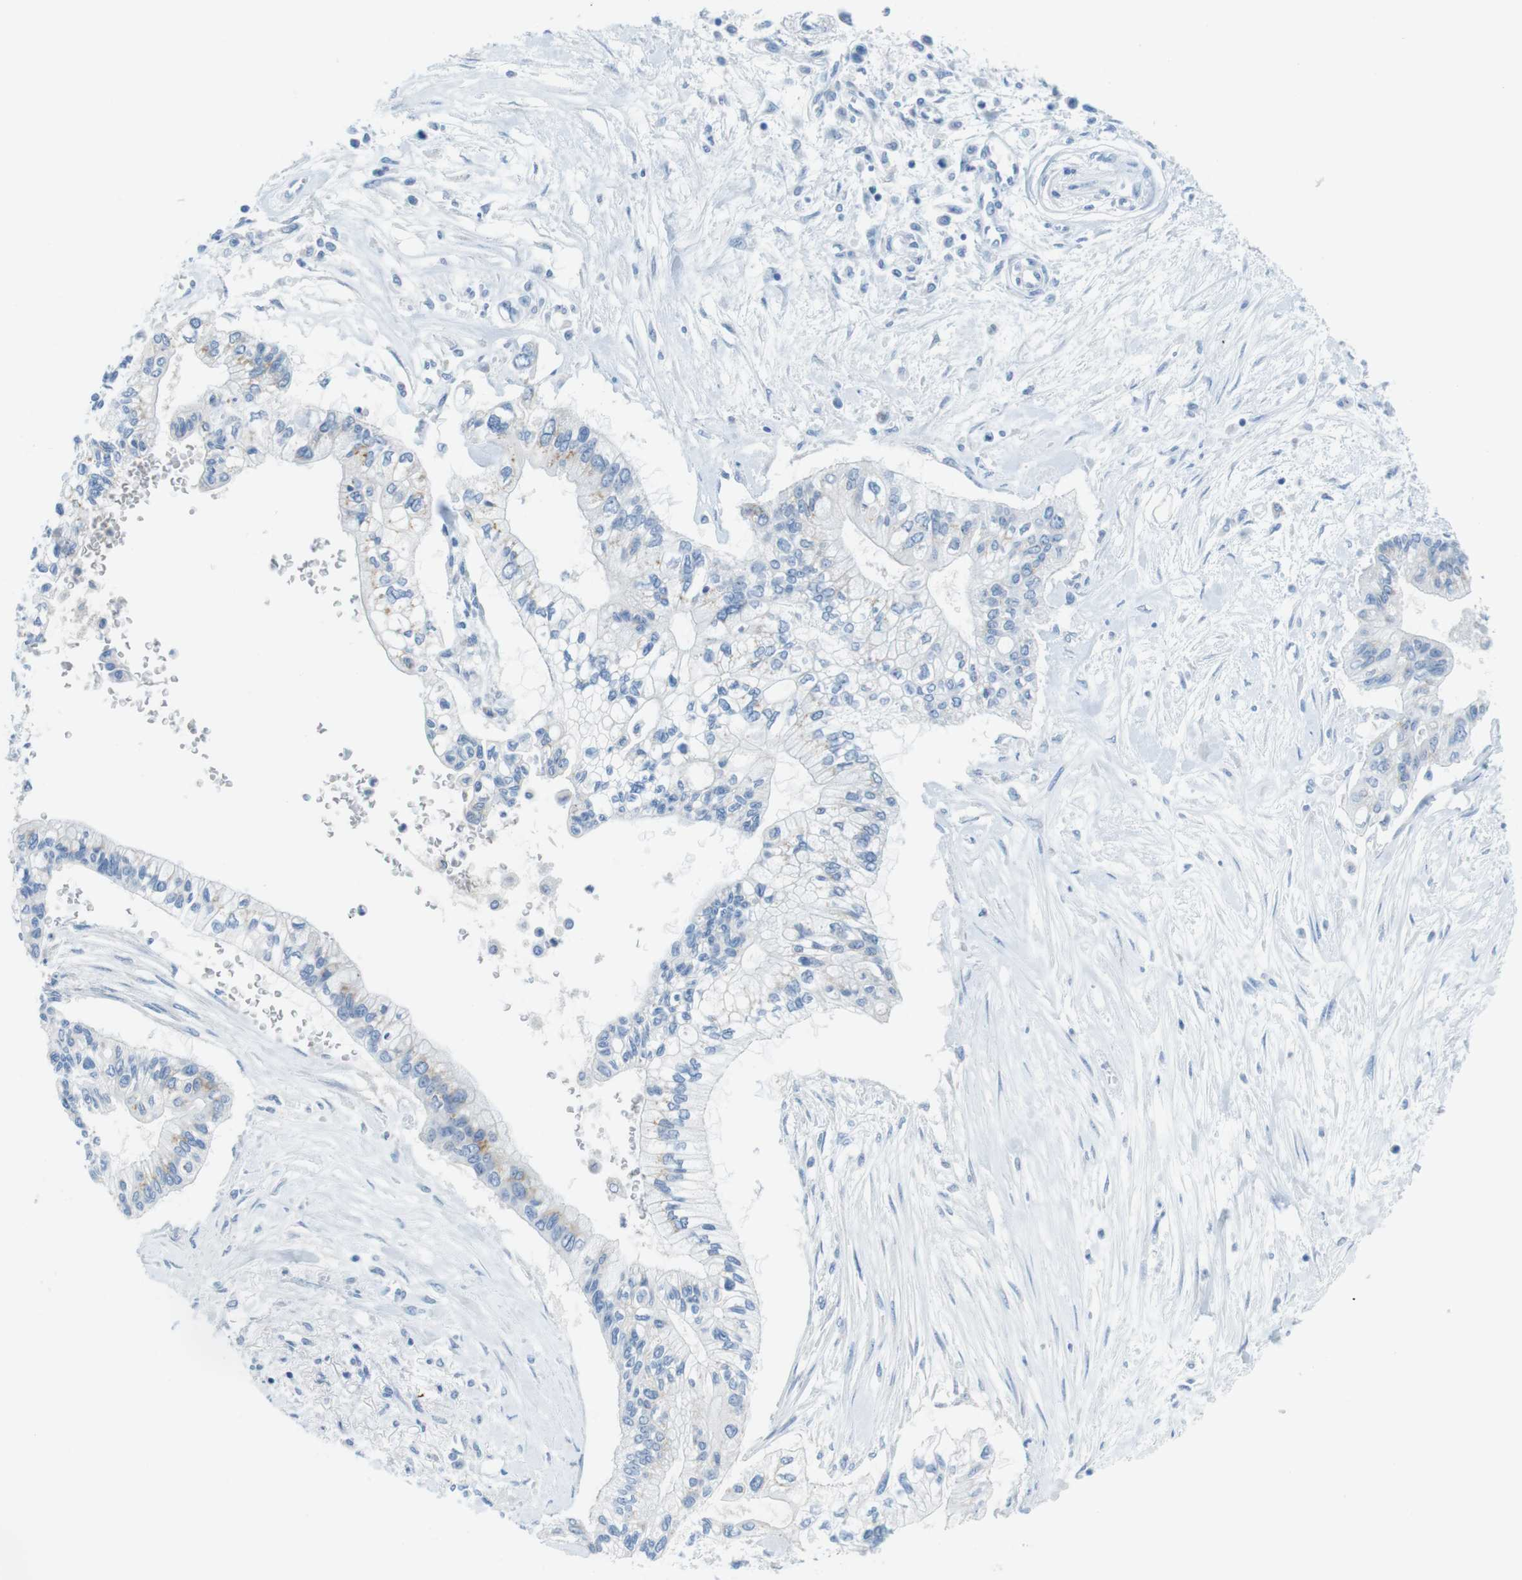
{"staining": {"intensity": "negative", "quantity": "none", "location": "none"}, "tissue": "pancreatic cancer", "cell_type": "Tumor cells", "image_type": "cancer", "snomed": [{"axis": "morphology", "description": "Adenocarcinoma, NOS"}, {"axis": "topography", "description": "Pancreas"}], "caption": "Pancreatic cancer (adenocarcinoma) was stained to show a protein in brown. There is no significant staining in tumor cells.", "gene": "SLC35A3", "patient": {"sex": "female", "age": 77}}